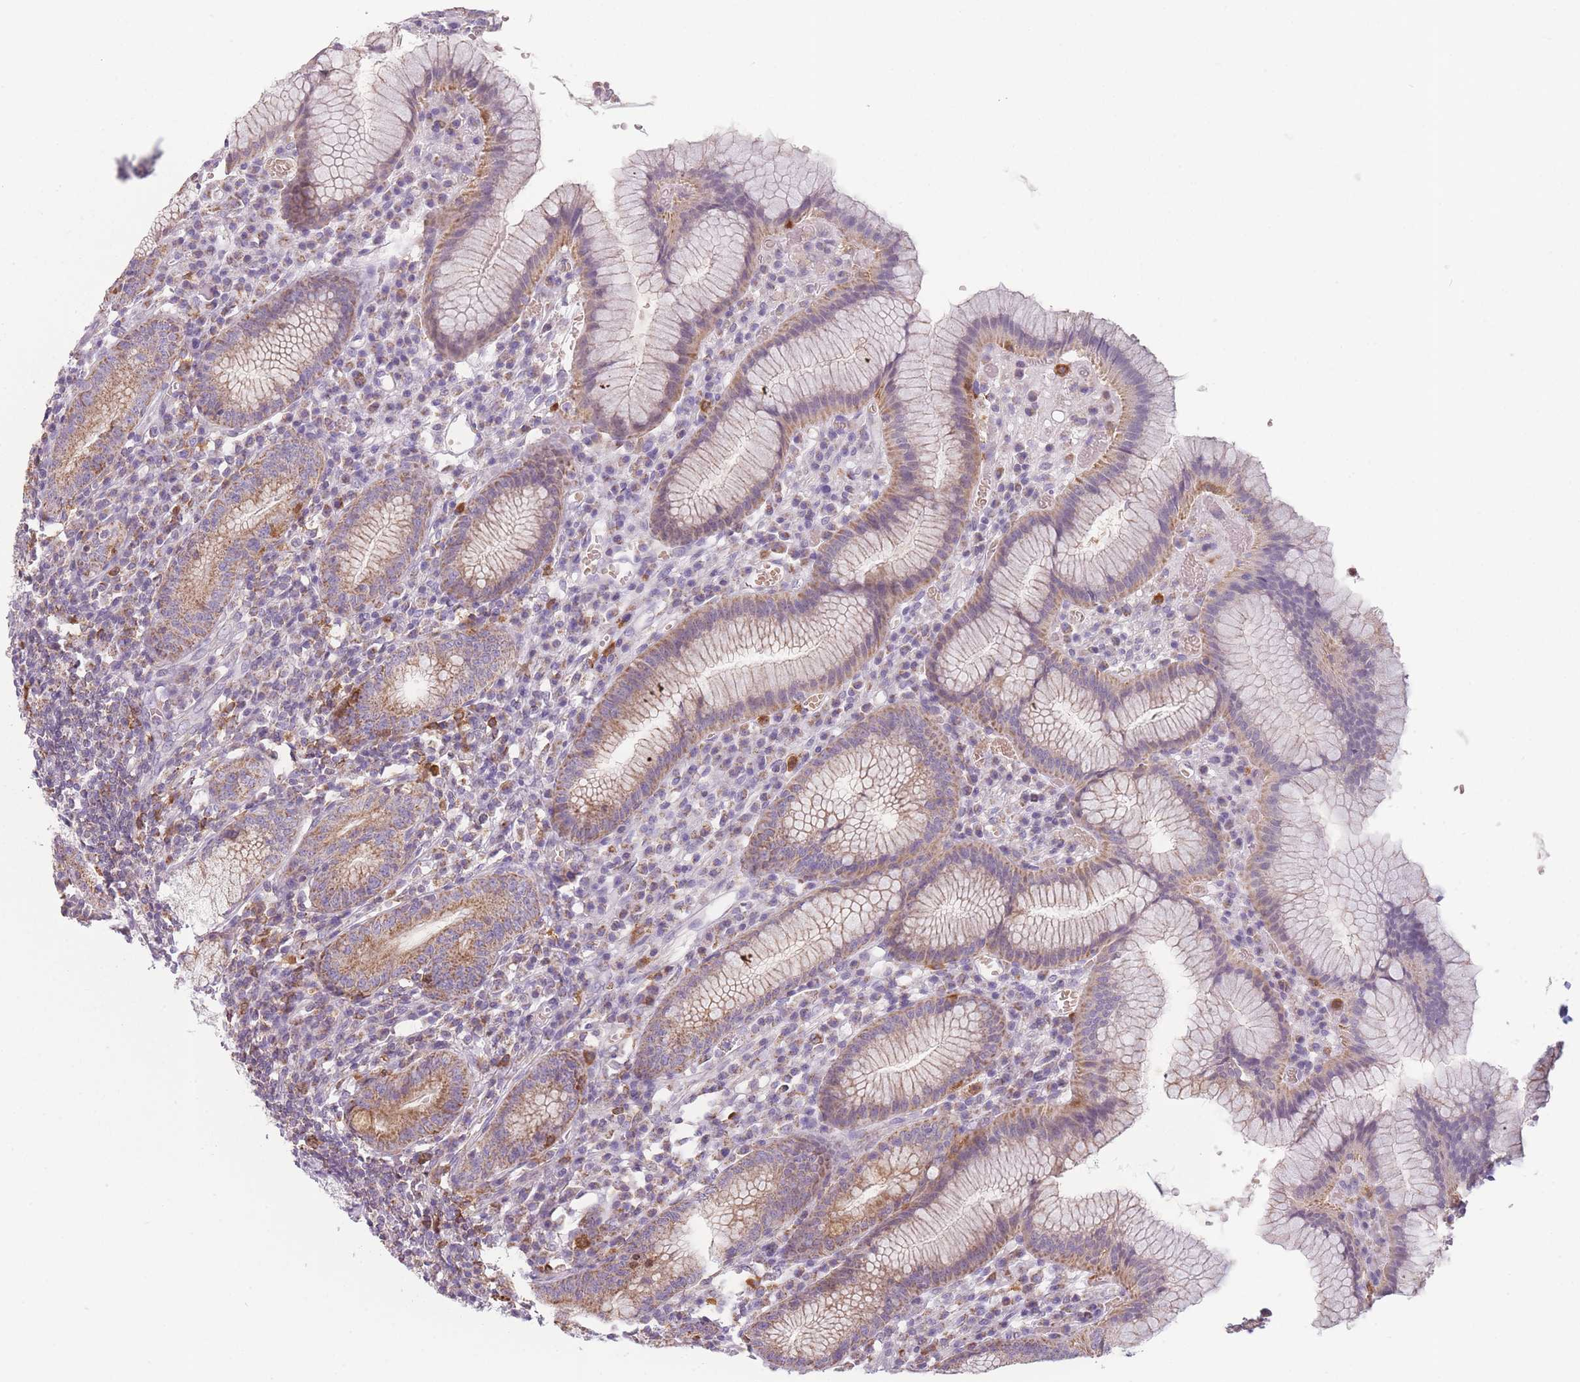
{"staining": {"intensity": "moderate", "quantity": ">75%", "location": "cytoplasmic/membranous"}, "tissue": "stomach", "cell_type": "Glandular cells", "image_type": "normal", "snomed": [{"axis": "morphology", "description": "Normal tissue, NOS"}, {"axis": "topography", "description": "Stomach"}], "caption": "IHC histopathology image of normal human stomach stained for a protein (brown), which demonstrates medium levels of moderate cytoplasmic/membranous expression in about >75% of glandular cells.", "gene": "PRAM1", "patient": {"sex": "male", "age": 55}}